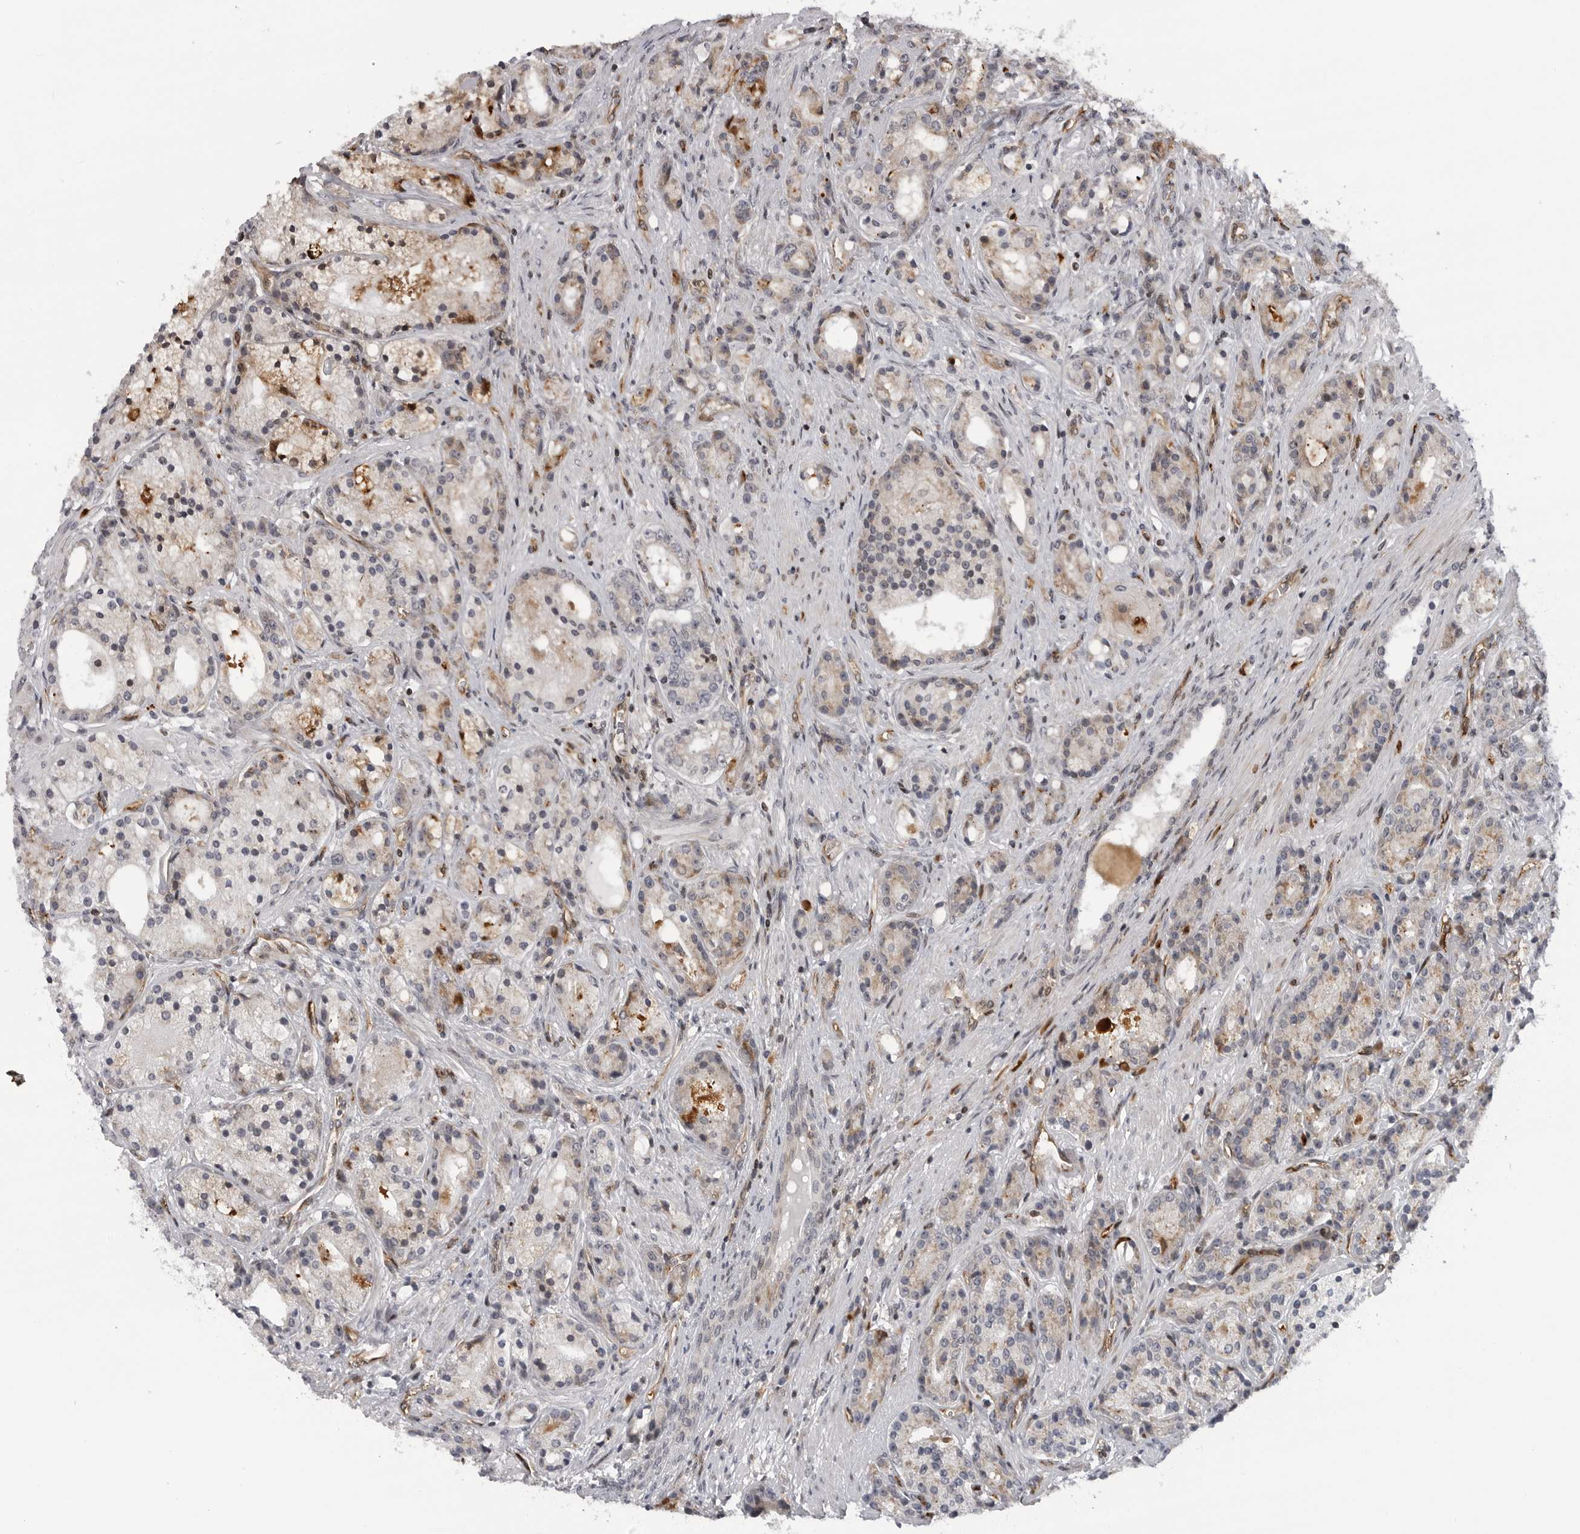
{"staining": {"intensity": "negative", "quantity": "none", "location": "none"}, "tissue": "prostate cancer", "cell_type": "Tumor cells", "image_type": "cancer", "snomed": [{"axis": "morphology", "description": "Adenocarcinoma, High grade"}, {"axis": "topography", "description": "Prostate"}], "caption": "Prostate high-grade adenocarcinoma stained for a protein using immunohistochemistry (IHC) exhibits no staining tumor cells.", "gene": "ABL1", "patient": {"sex": "male", "age": 60}}